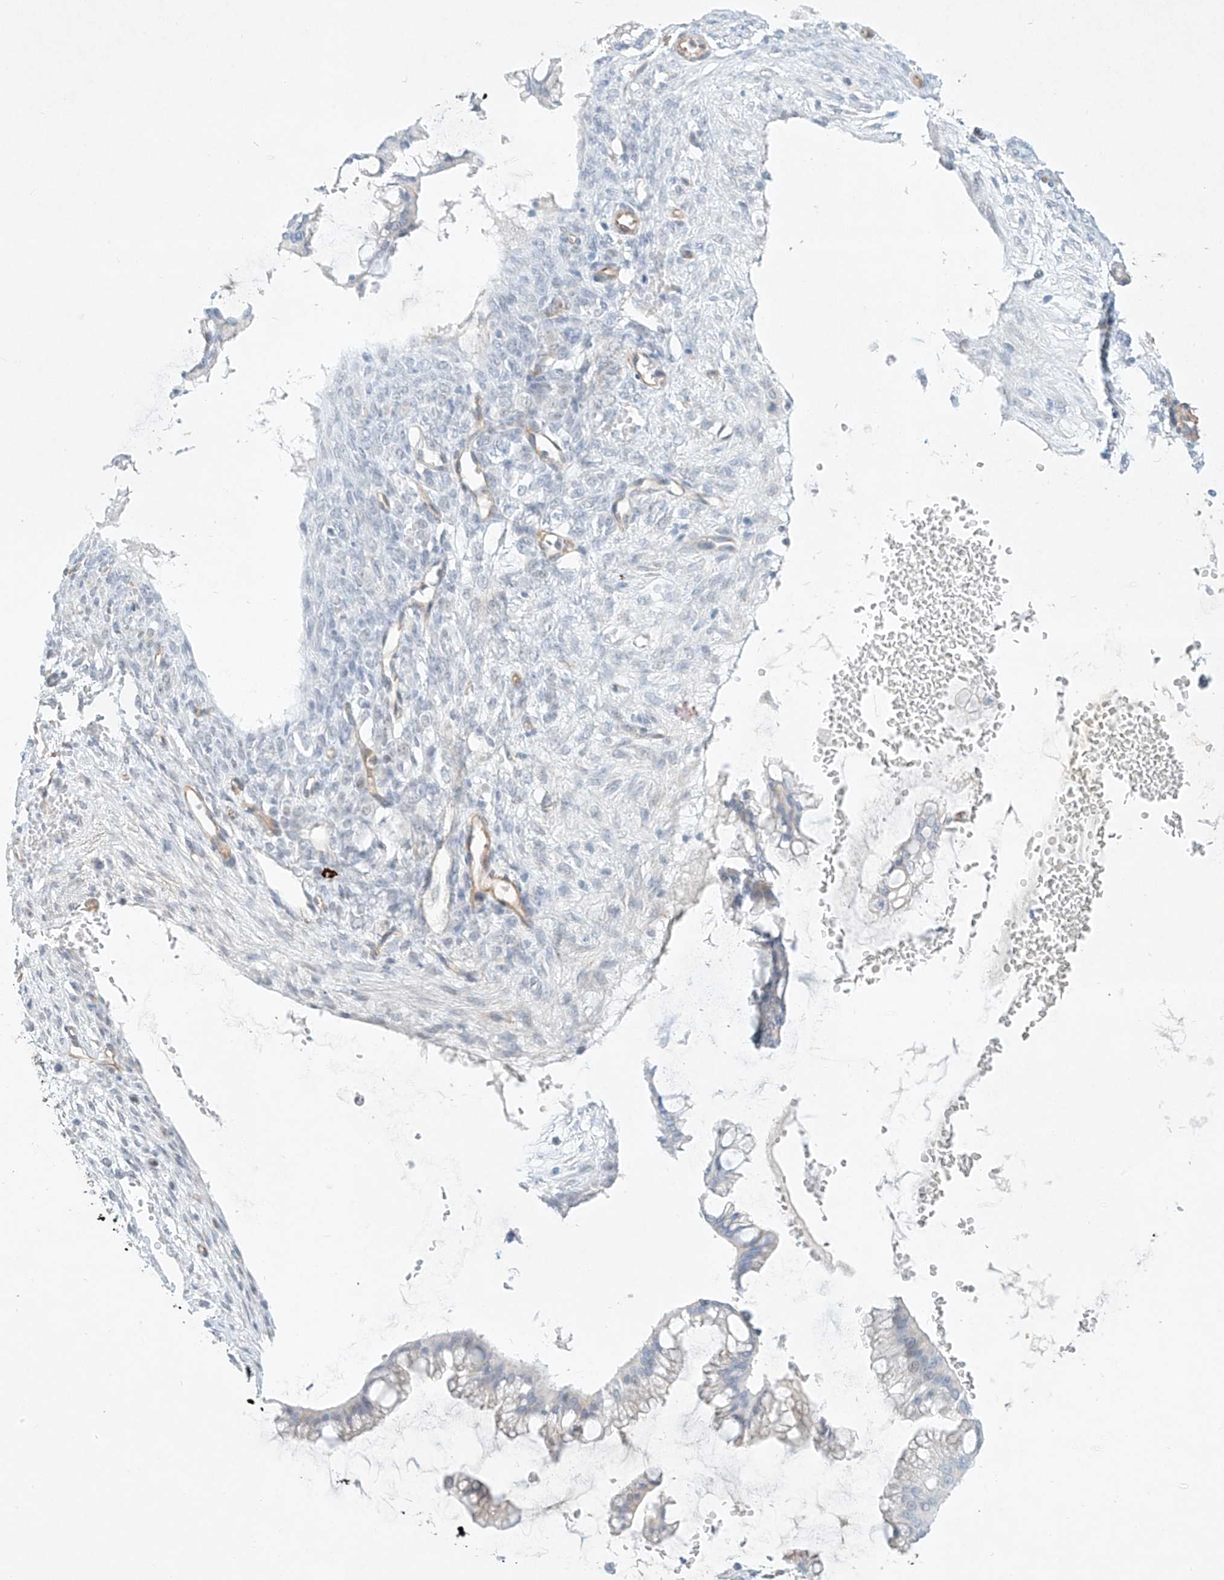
{"staining": {"intensity": "negative", "quantity": "none", "location": "none"}, "tissue": "ovarian cancer", "cell_type": "Tumor cells", "image_type": "cancer", "snomed": [{"axis": "morphology", "description": "Cystadenocarcinoma, mucinous, NOS"}, {"axis": "topography", "description": "Ovary"}], "caption": "Protein analysis of ovarian cancer (mucinous cystadenocarcinoma) reveals no significant staining in tumor cells.", "gene": "REEP2", "patient": {"sex": "female", "age": 73}}